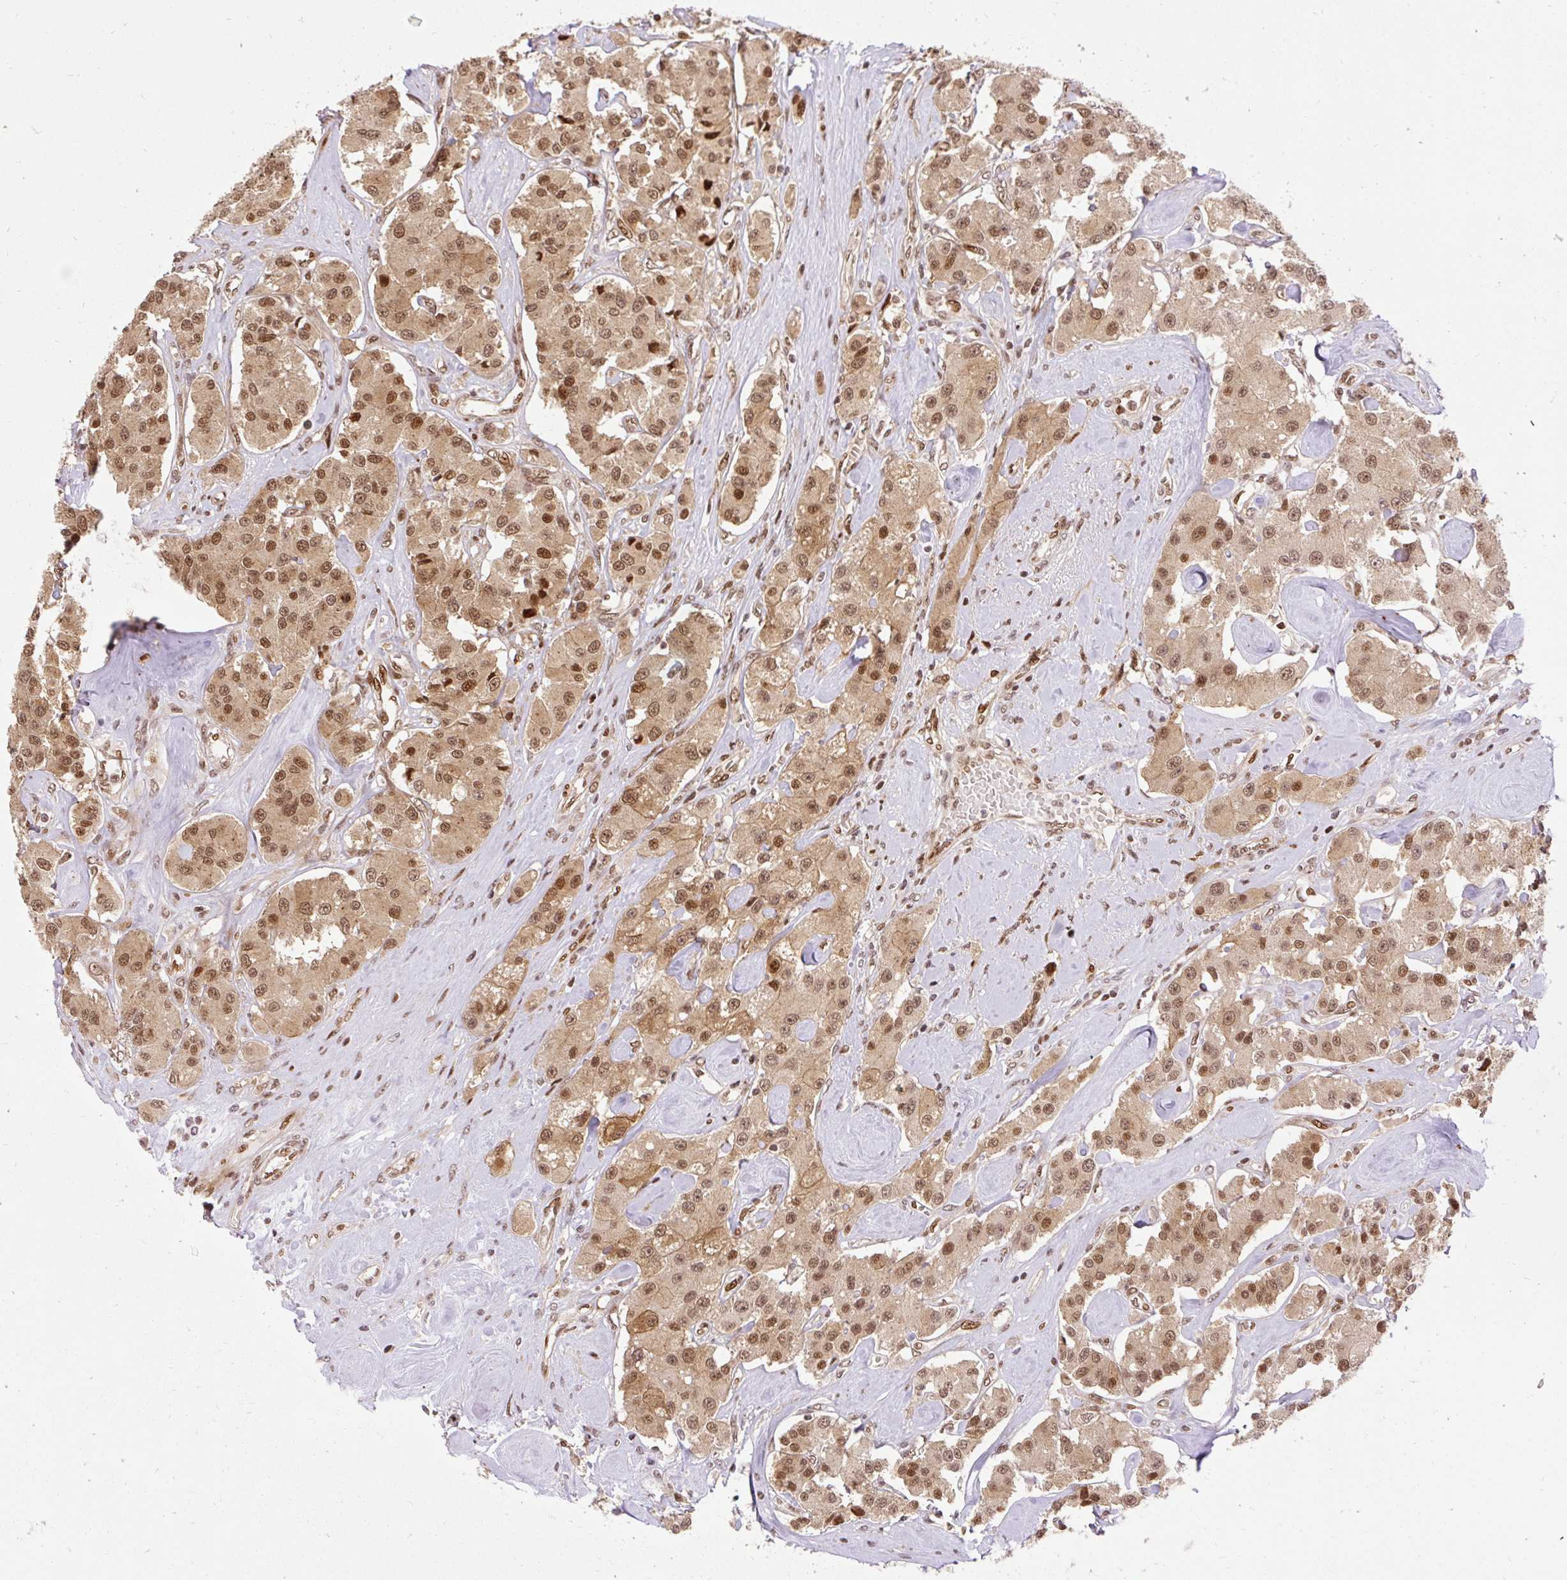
{"staining": {"intensity": "moderate", "quantity": ">75%", "location": "cytoplasmic/membranous,nuclear"}, "tissue": "carcinoid", "cell_type": "Tumor cells", "image_type": "cancer", "snomed": [{"axis": "morphology", "description": "Carcinoid, malignant, NOS"}, {"axis": "topography", "description": "Pancreas"}], "caption": "Malignant carcinoid stained for a protein (brown) displays moderate cytoplasmic/membranous and nuclear positive positivity in approximately >75% of tumor cells.", "gene": "MECOM", "patient": {"sex": "male", "age": 41}}